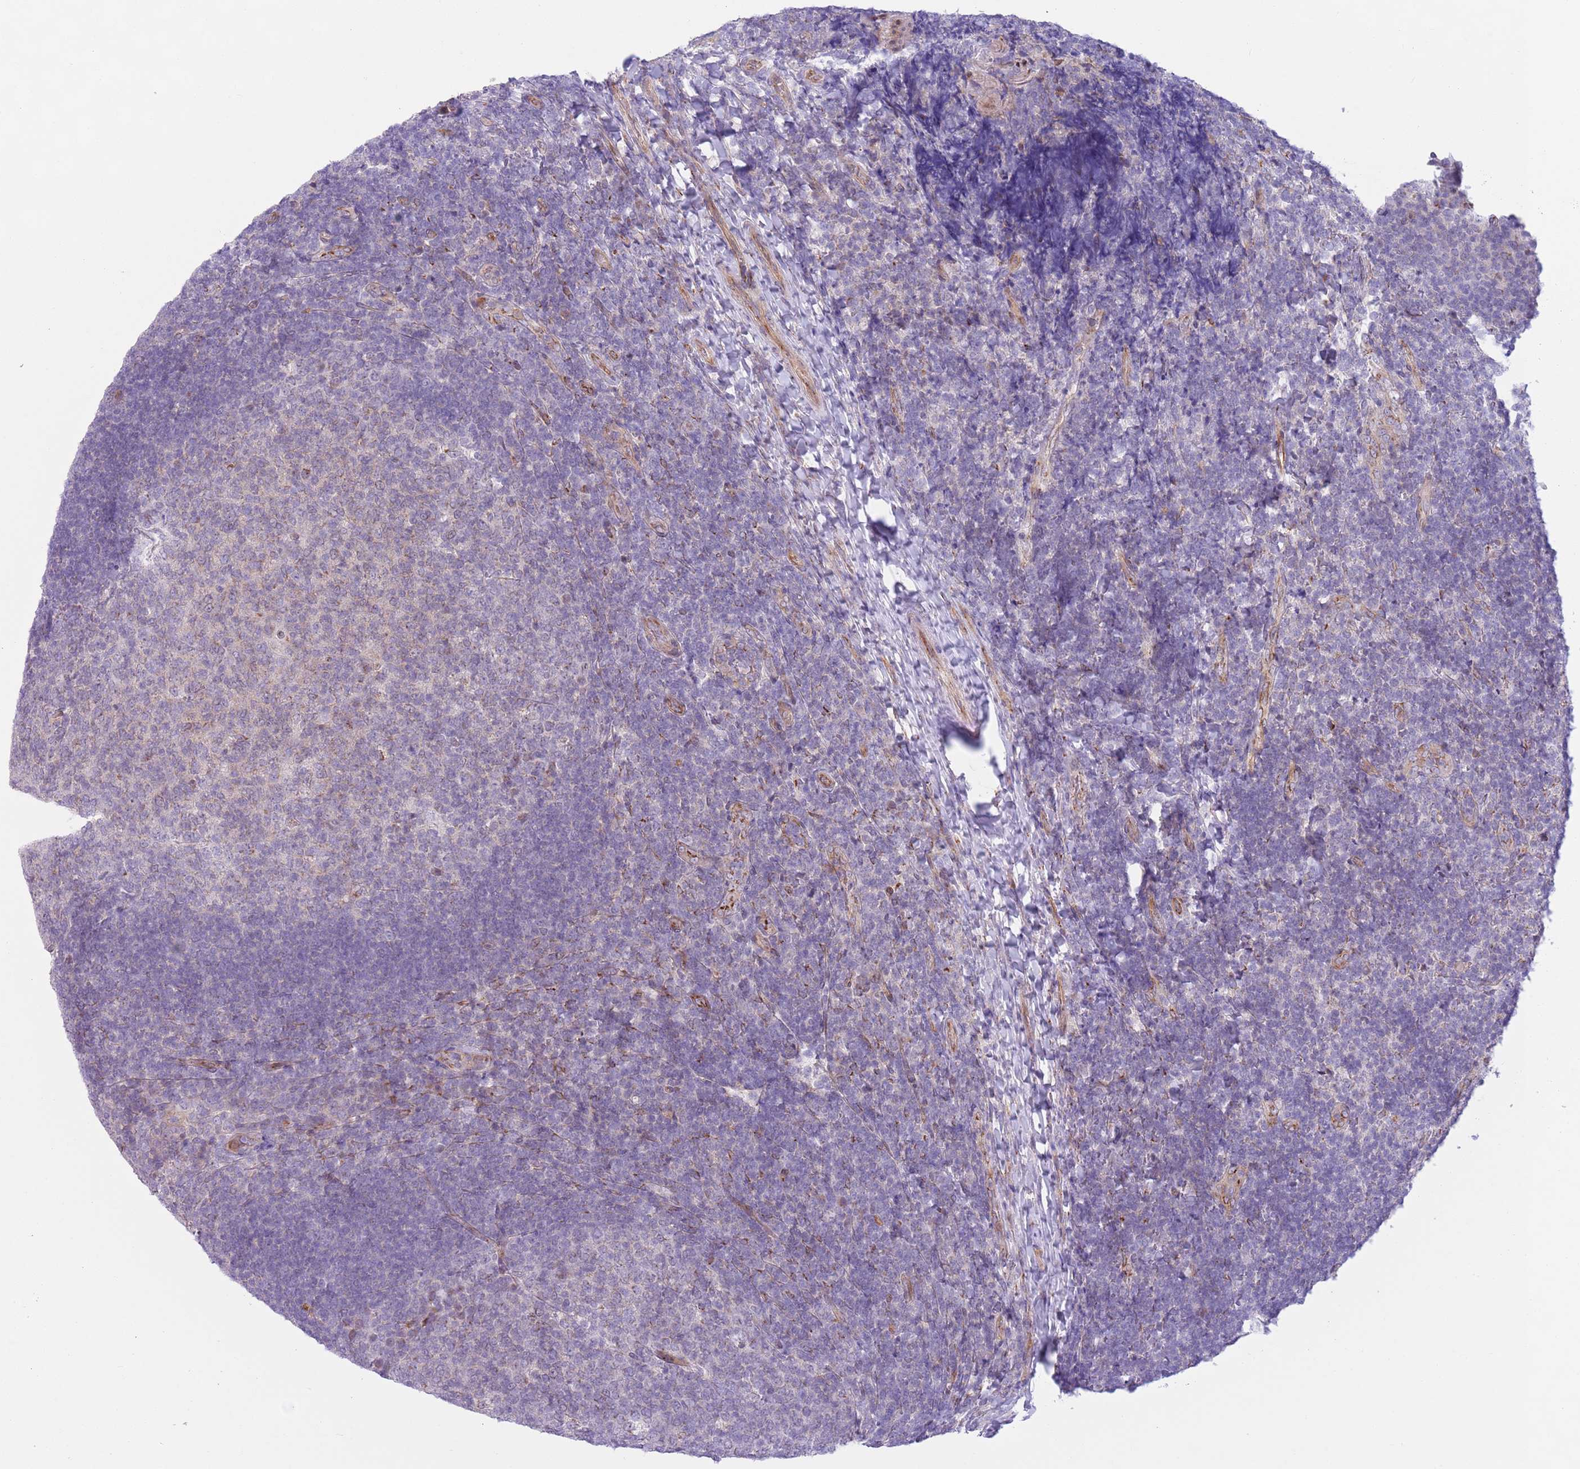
{"staining": {"intensity": "negative", "quantity": "none", "location": "none"}, "tissue": "tonsil", "cell_type": "Germinal center cells", "image_type": "normal", "snomed": [{"axis": "morphology", "description": "Normal tissue, NOS"}, {"axis": "topography", "description": "Tonsil"}], "caption": "This image is of unremarkable tonsil stained with immunohistochemistry (IHC) to label a protein in brown with the nuclei are counter-stained blue. There is no expression in germinal center cells. (Brightfield microscopy of DAB (3,3'-diaminobenzidine) IHC at high magnification).", "gene": "C20orf96", "patient": {"sex": "female", "age": 10}}